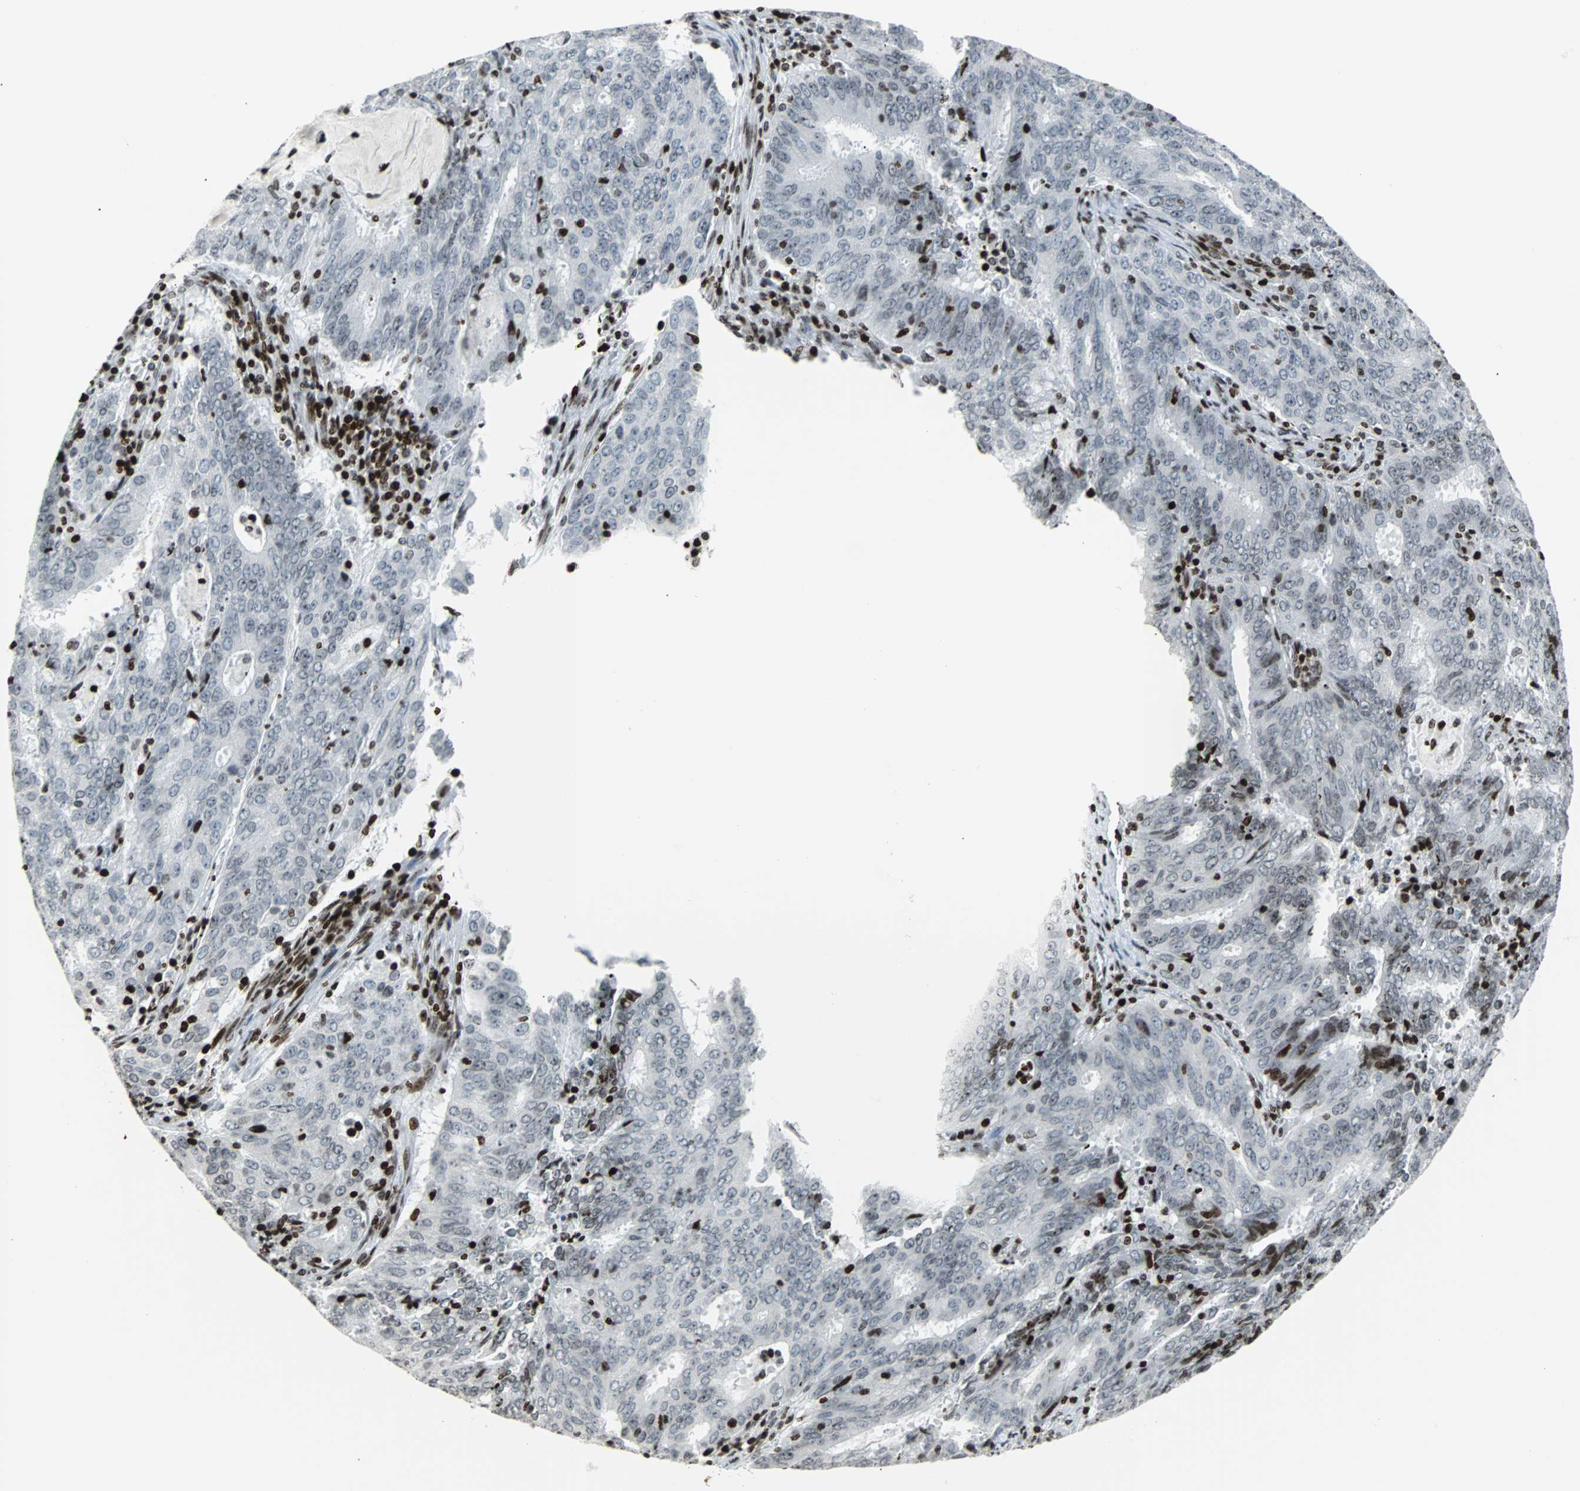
{"staining": {"intensity": "moderate", "quantity": "25%-75%", "location": "nuclear"}, "tissue": "cervical cancer", "cell_type": "Tumor cells", "image_type": "cancer", "snomed": [{"axis": "morphology", "description": "Adenocarcinoma, NOS"}, {"axis": "topography", "description": "Cervix"}], "caption": "This photomicrograph demonstrates immunohistochemistry (IHC) staining of adenocarcinoma (cervical), with medium moderate nuclear staining in about 25%-75% of tumor cells.", "gene": "ZNF131", "patient": {"sex": "female", "age": 44}}